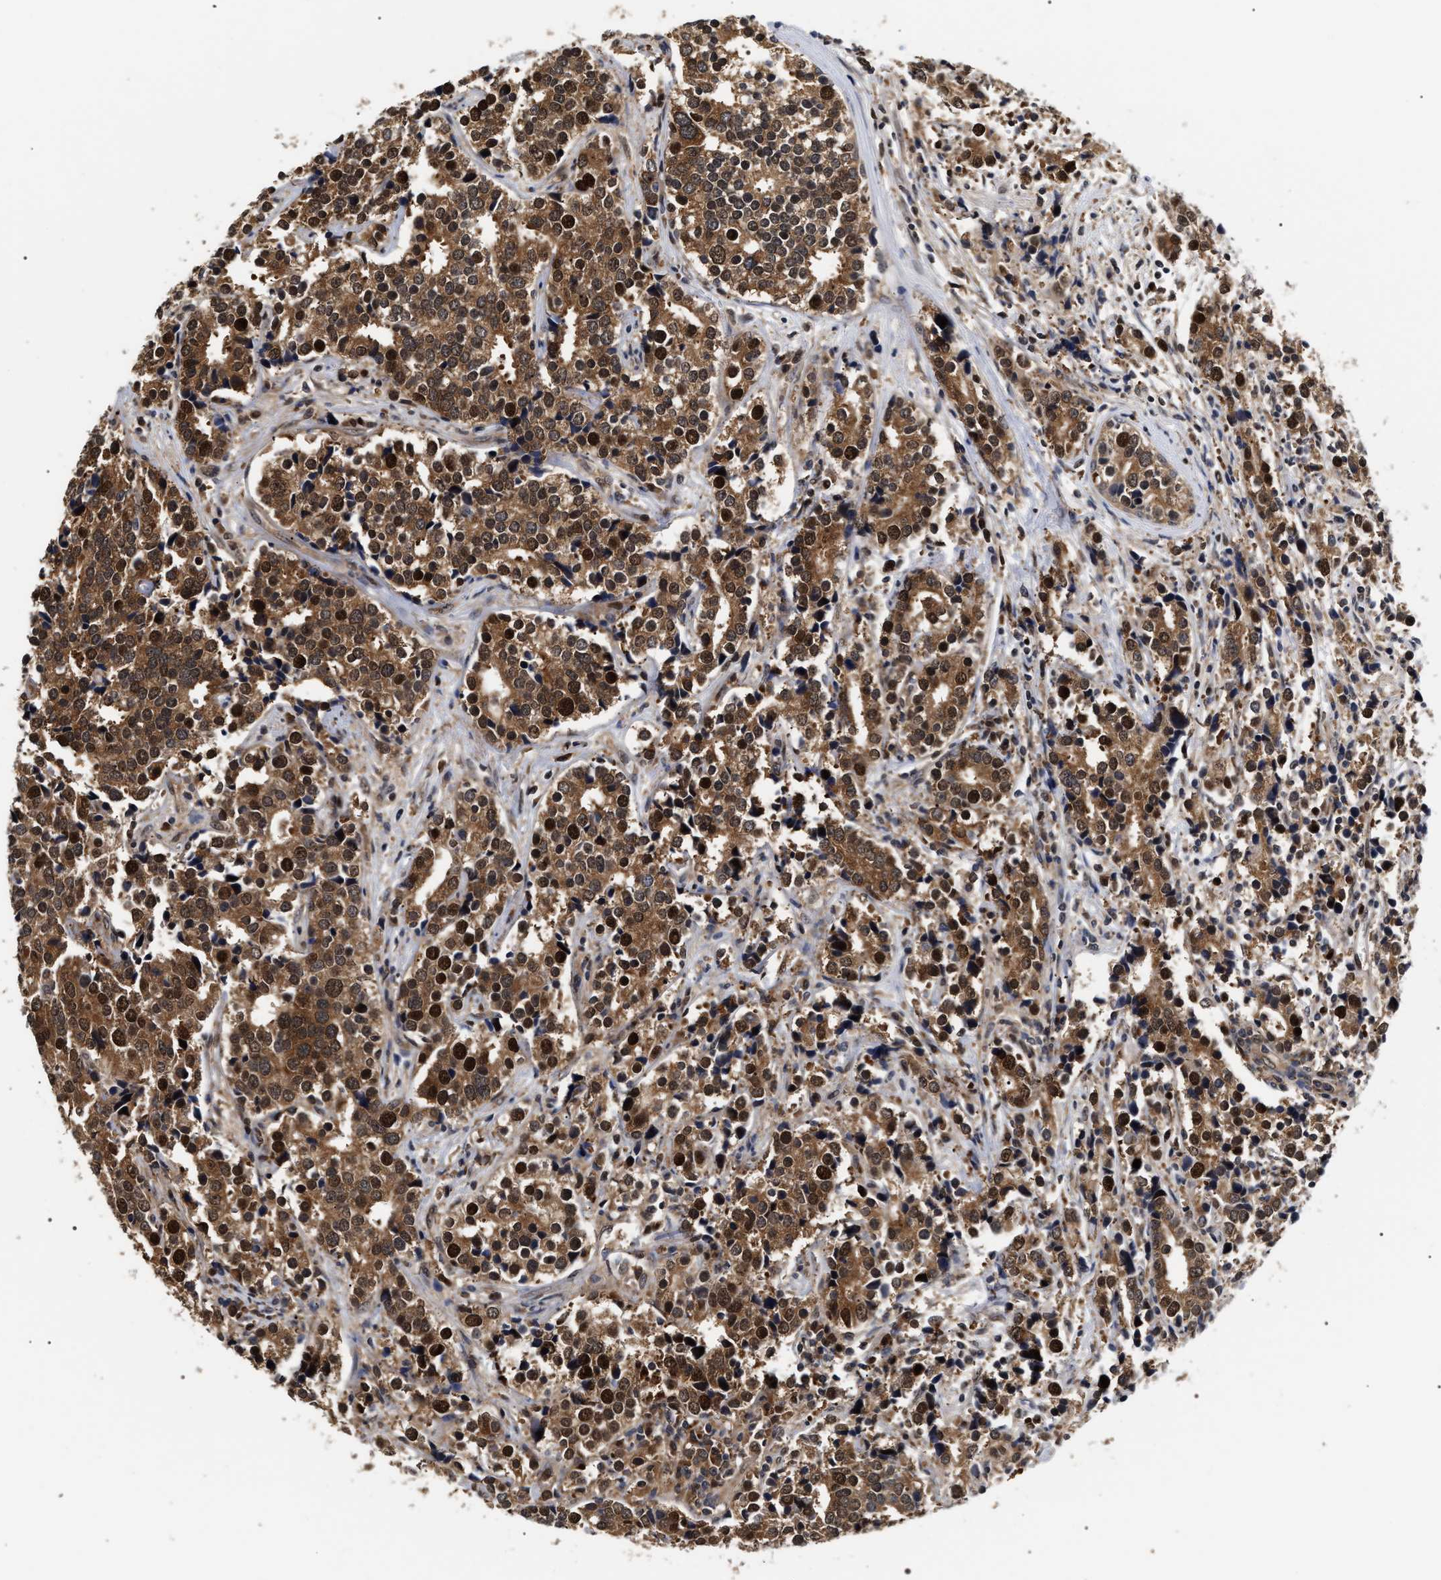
{"staining": {"intensity": "moderate", "quantity": ">75%", "location": "cytoplasmic/membranous,nuclear"}, "tissue": "prostate cancer", "cell_type": "Tumor cells", "image_type": "cancer", "snomed": [{"axis": "morphology", "description": "Adenocarcinoma, High grade"}, {"axis": "topography", "description": "Prostate"}], "caption": "A brown stain highlights moderate cytoplasmic/membranous and nuclear positivity of a protein in prostate cancer tumor cells. (DAB IHC, brown staining for protein, blue staining for nuclei).", "gene": "BAG6", "patient": {"sex": "male", "age": 71}}